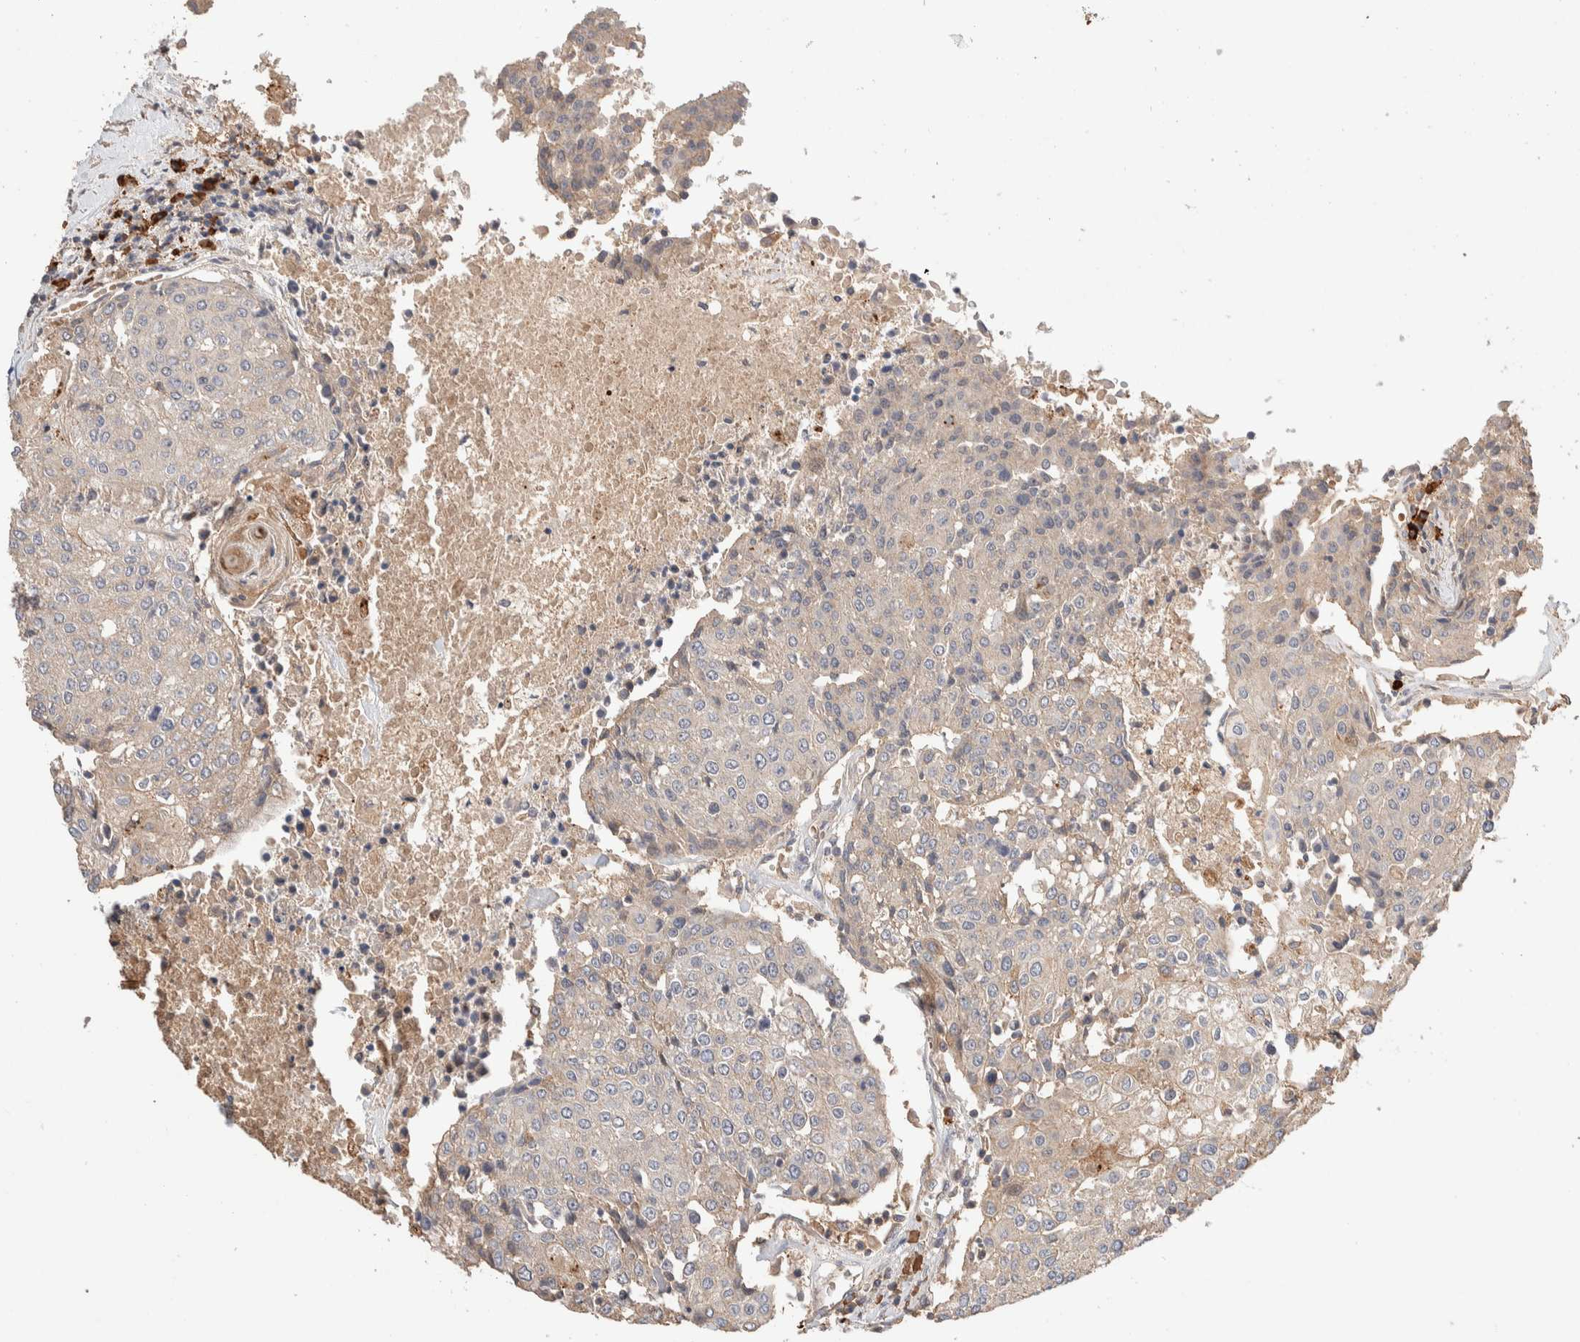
{"staining": {"intensity": "weak", "quantity": "<25%", "location": "cytoplasmic/membranous"}, "tissue": "urothelial cancer", "cell_type": "Tumor cells", "image_type": "cancer", "snomed": [{"axis": "morphology", "description": "Urothelial carcinoma, High grade"}, {"axis": "topography", "description": "Urinary bladder"}], "caption": "Protein analysis of urothelial carcinoma (high-grade) exhibits no significant positivity in tumor cells.", "gene": "WDR91", "patient": {"sex": "female", "age": 85}}